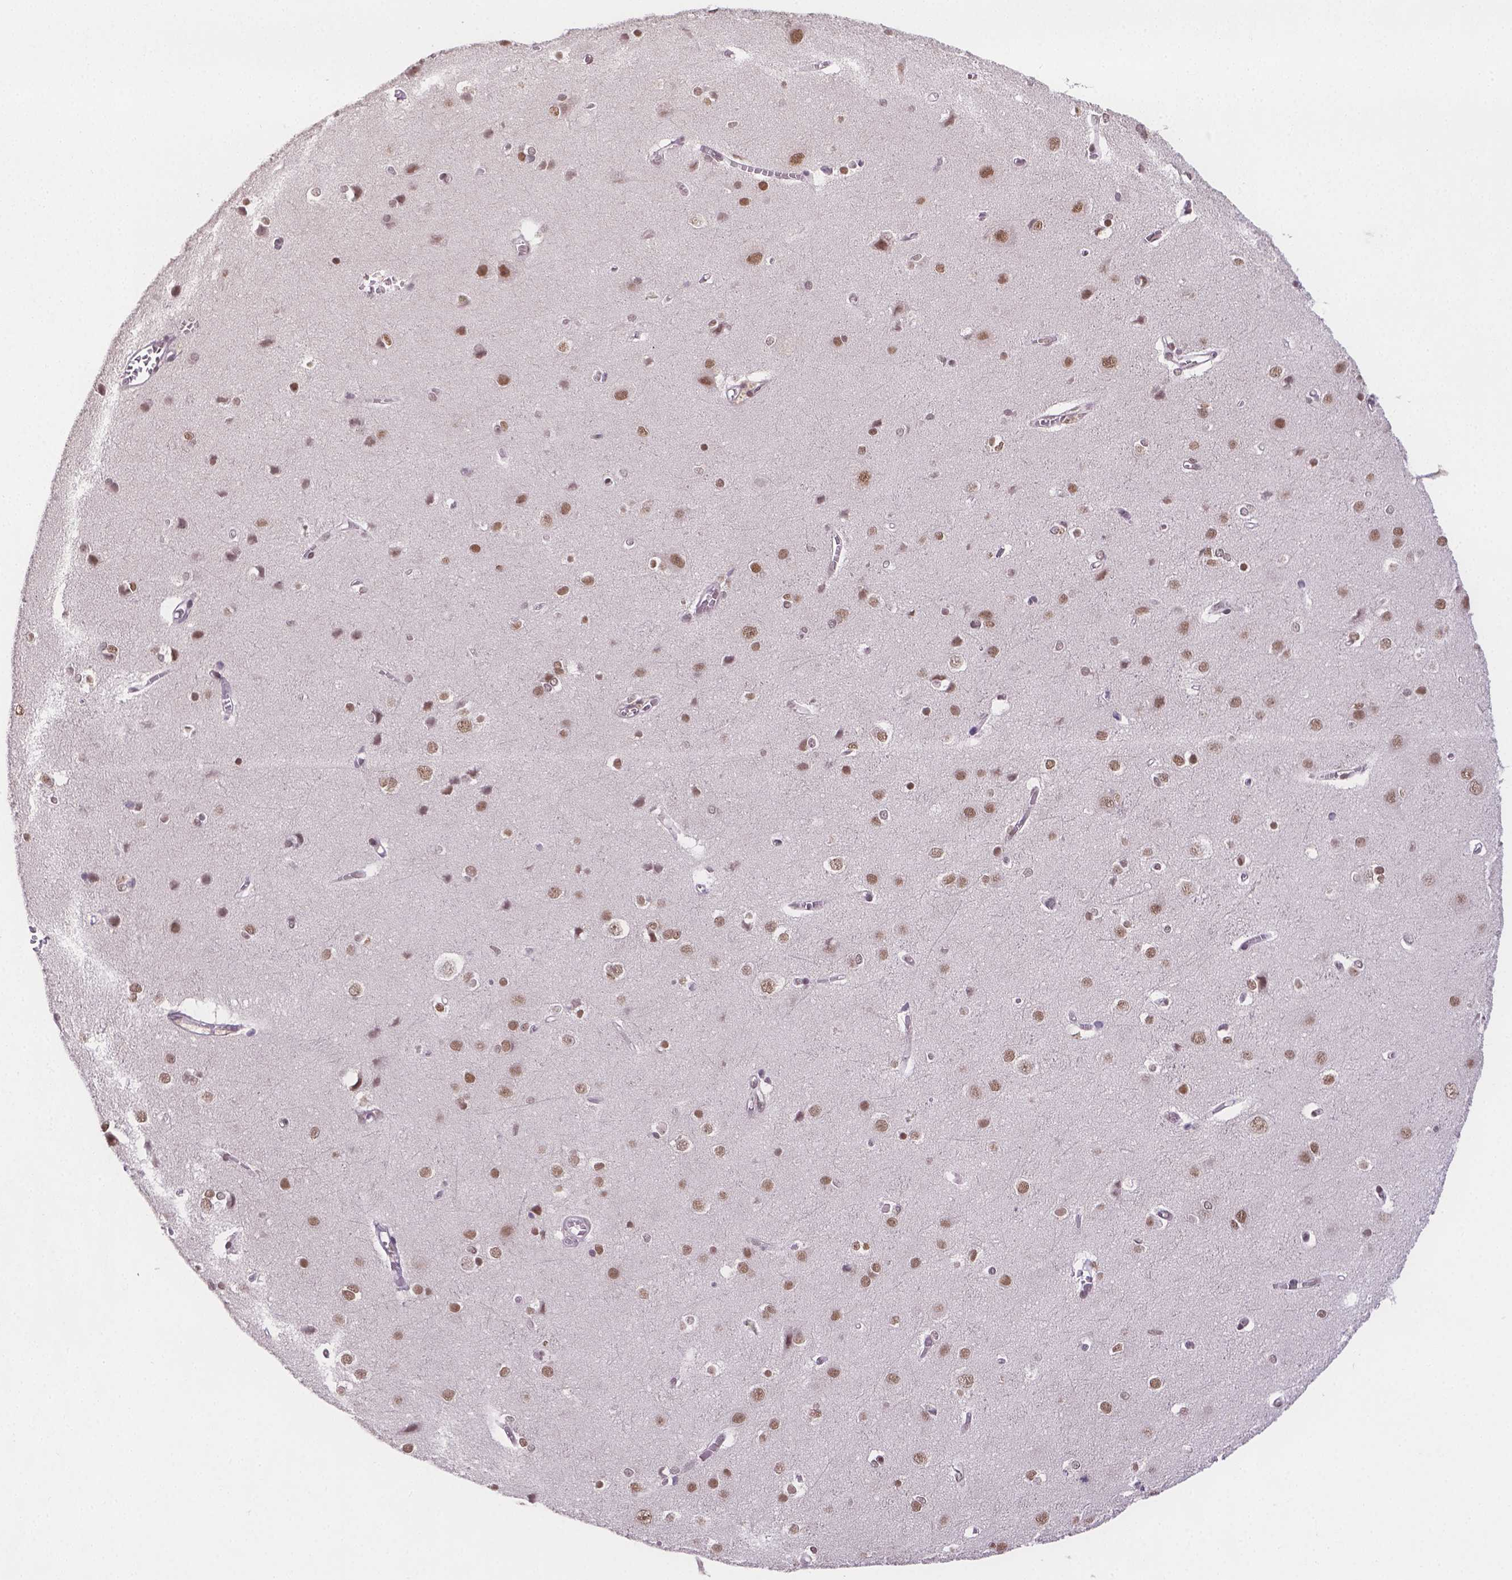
{"staining": {"intensity": "moderate", "quantity": ">75%", "location": "nuclear"}, "tissue": "cerebral cortex", "cell_type": "Endothelial cells", "image_type": "normal", "snomed": [{"axis": "morphology", "description": "Normal tissue, NOS"}, {"axis": "topography", "description": "Cerebral cortex"}], "caption": "High-magnification brightfield microscopy of unremarkable cerebral cortex stained with DAB (3,3'-diaminobenzidine) (brown) and counterstained with hematoxylin (blue). endothelial cells exhibit moderate nuclear staining is present in approximately>75% of cells. (DAB (3,3'-diaminobenzidine) IHC with brightfield microscopy, high magnification).", "gene": "FANCE", "patient": {"sex": "male", "age": 37}}